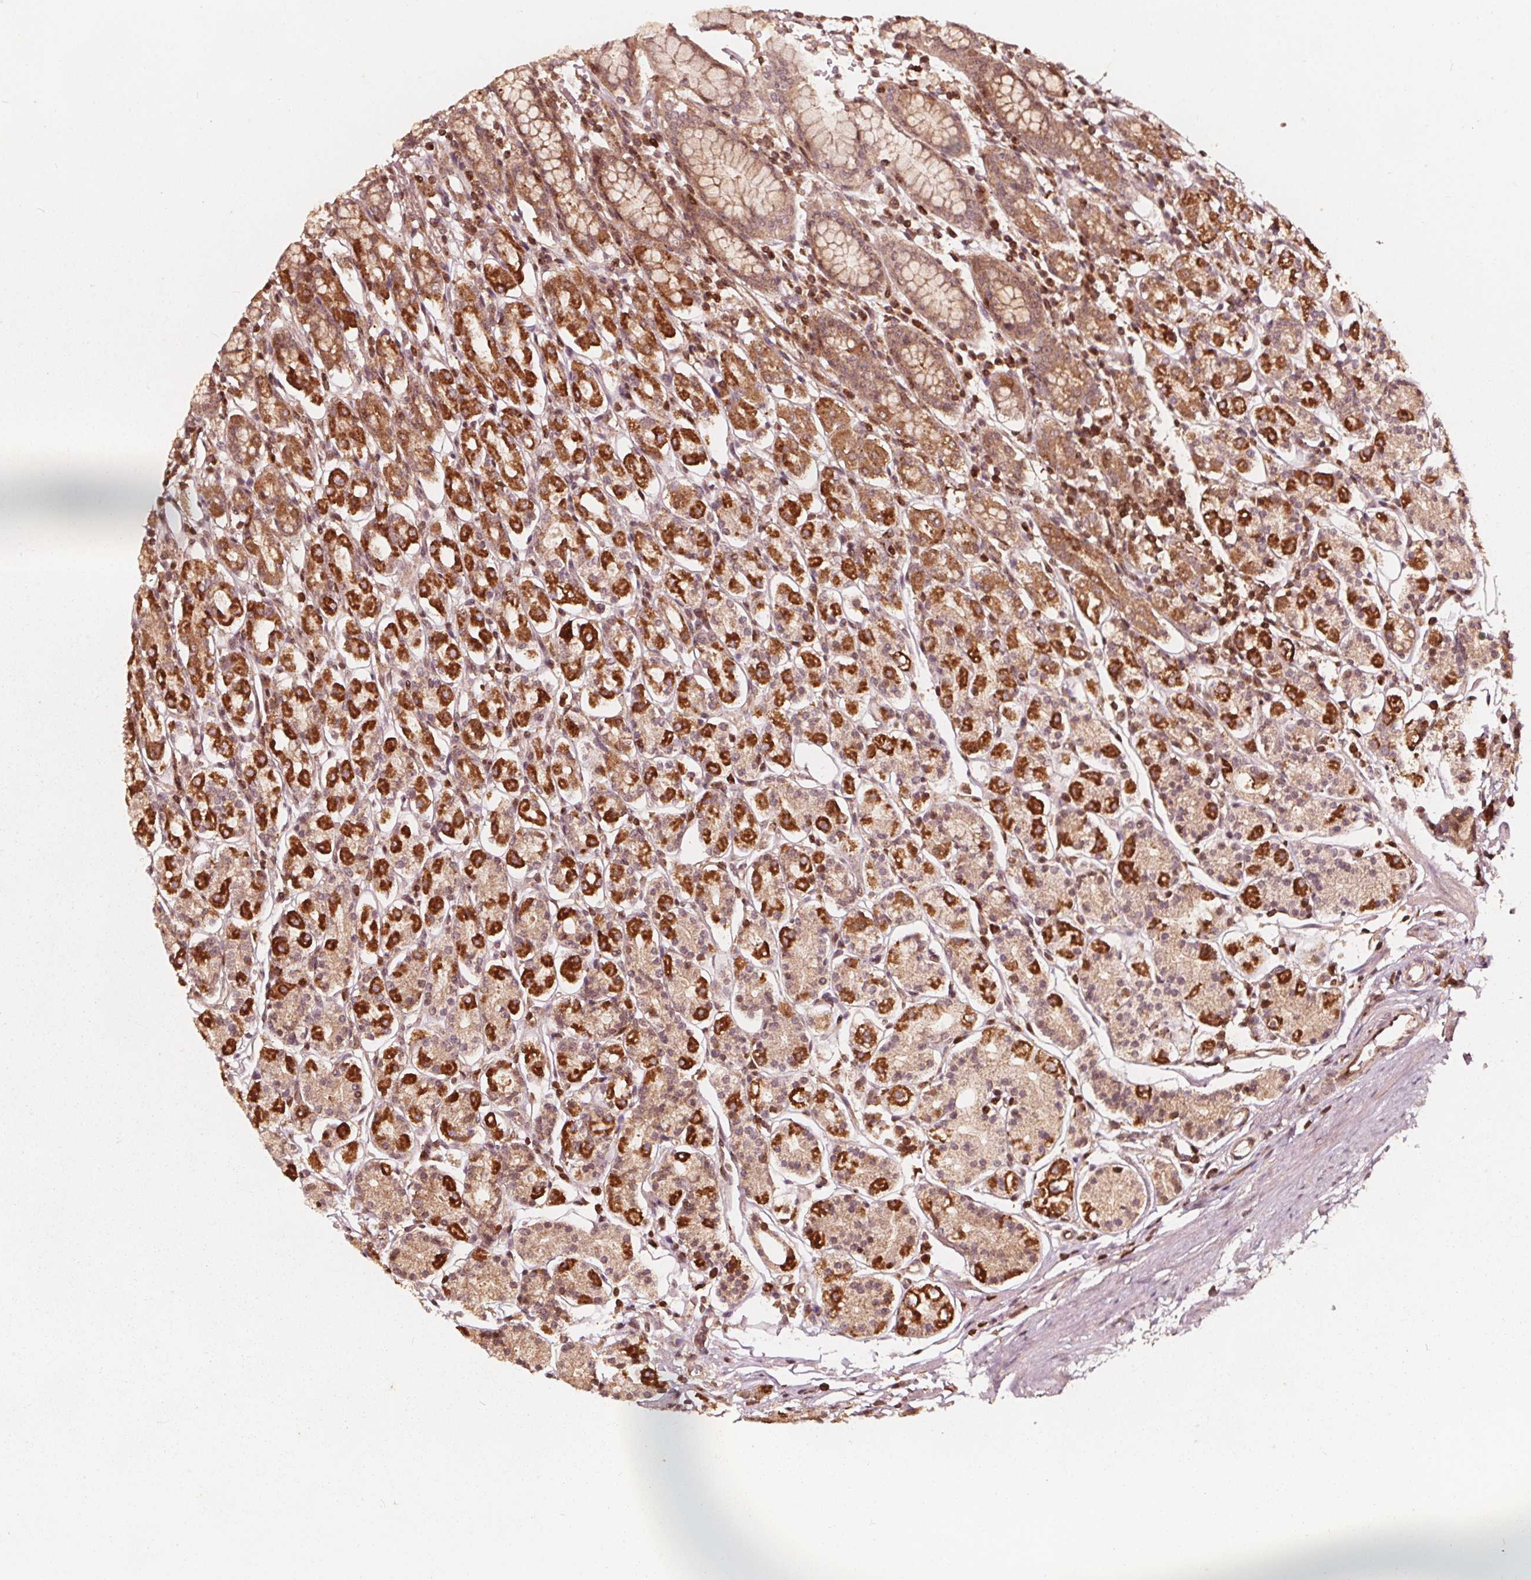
{"staining": {"intensity": "strong", "quantity": ">75%", "location": "cytoplasmic/membranous"}, "tissue": "stomach", "cell_type": "Glandular cells", "image_type": "normal", "snomed": [{"axis": "morphology", "description": "Normal tissue, NOS"}, {"axis": "topography", "description": "Stomach, upper"}, {"axis": "topography", "description": "Stomach"}], "caption": "Human stomach stained with a brown dye displays strong cytoplasmic/membranous positive positivity in approximately >75% of glandular cells.", "gene": "AIP", "patient": {"sex": "male", "age": 62}}